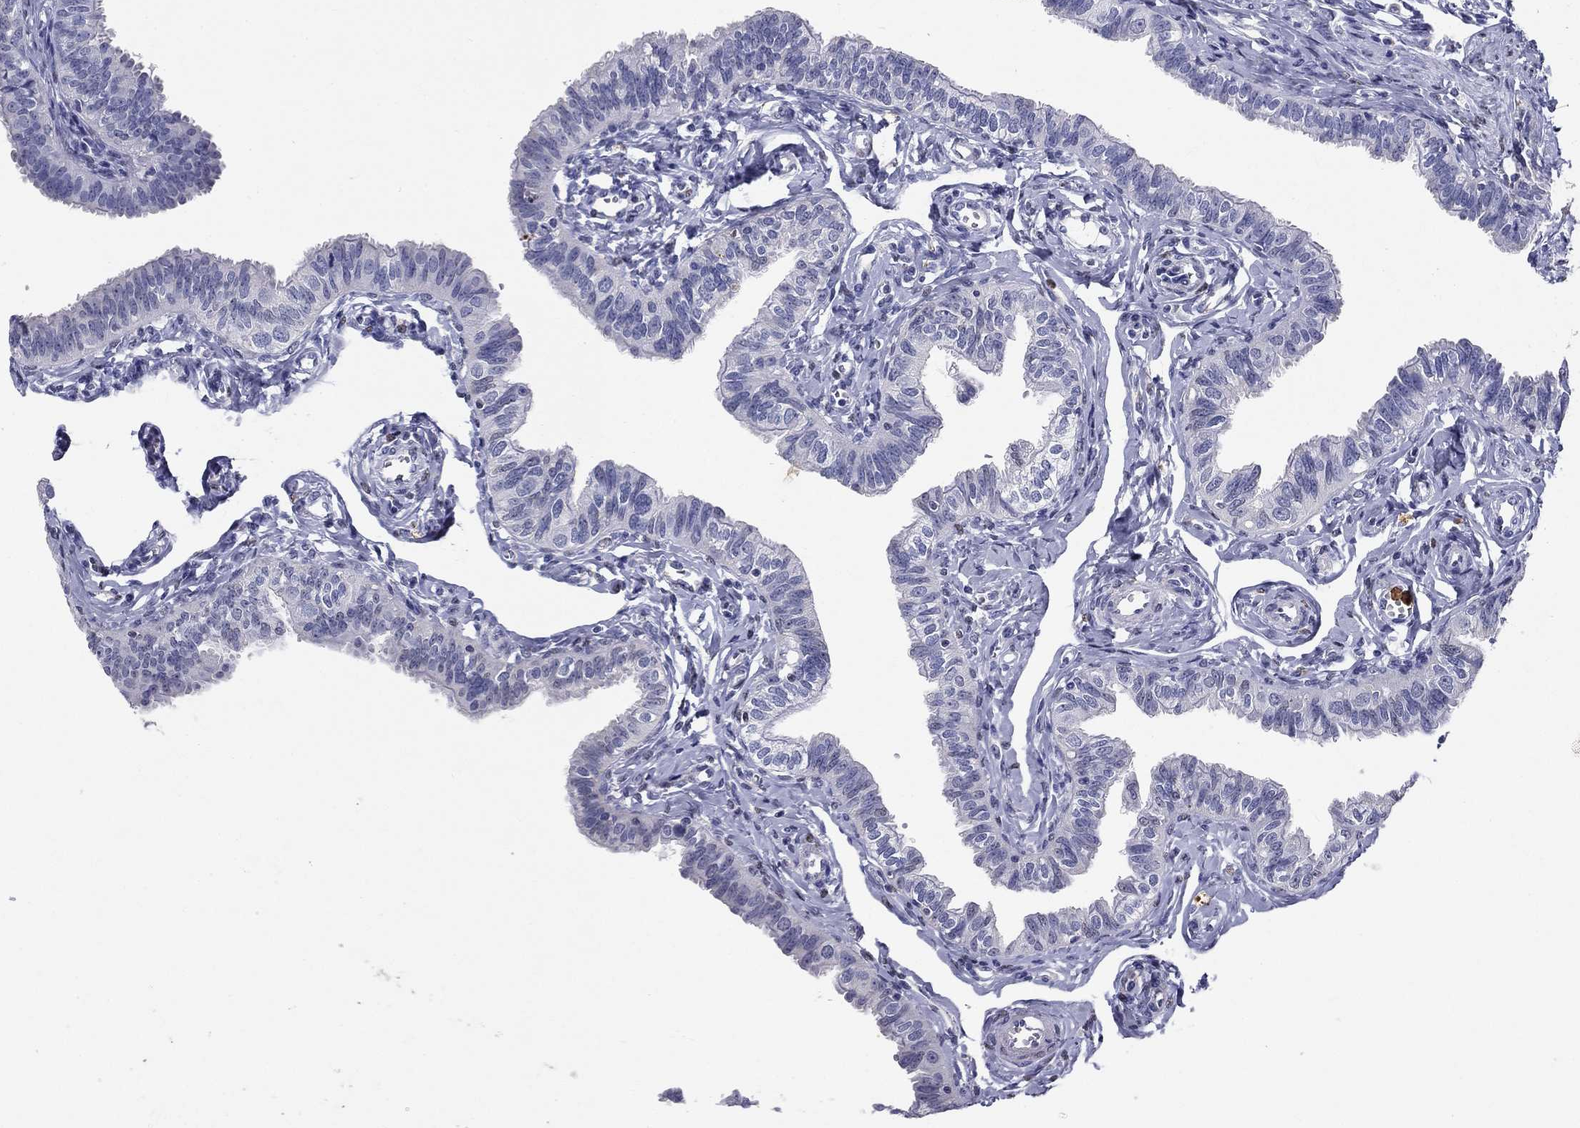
{"staining": {"intensity": "negative", "quantity": "none", "location": "none"}, "tissue": "fallopian tube", "cell_type": "Glandular cells", "image_type": "normal", "snomed": [{"axis": "morphology", "description": "Normal tissue, NOS"}, {"axis": "topography", "description": "Fallopian tube"}], "caption": "This is an immunohistochemistry (IHC) micrograph of benign human fallopian tube. There is no expression in glandular cells.", "gene": "IGSF8", "patient": {"sex": "female", "age": 54}}